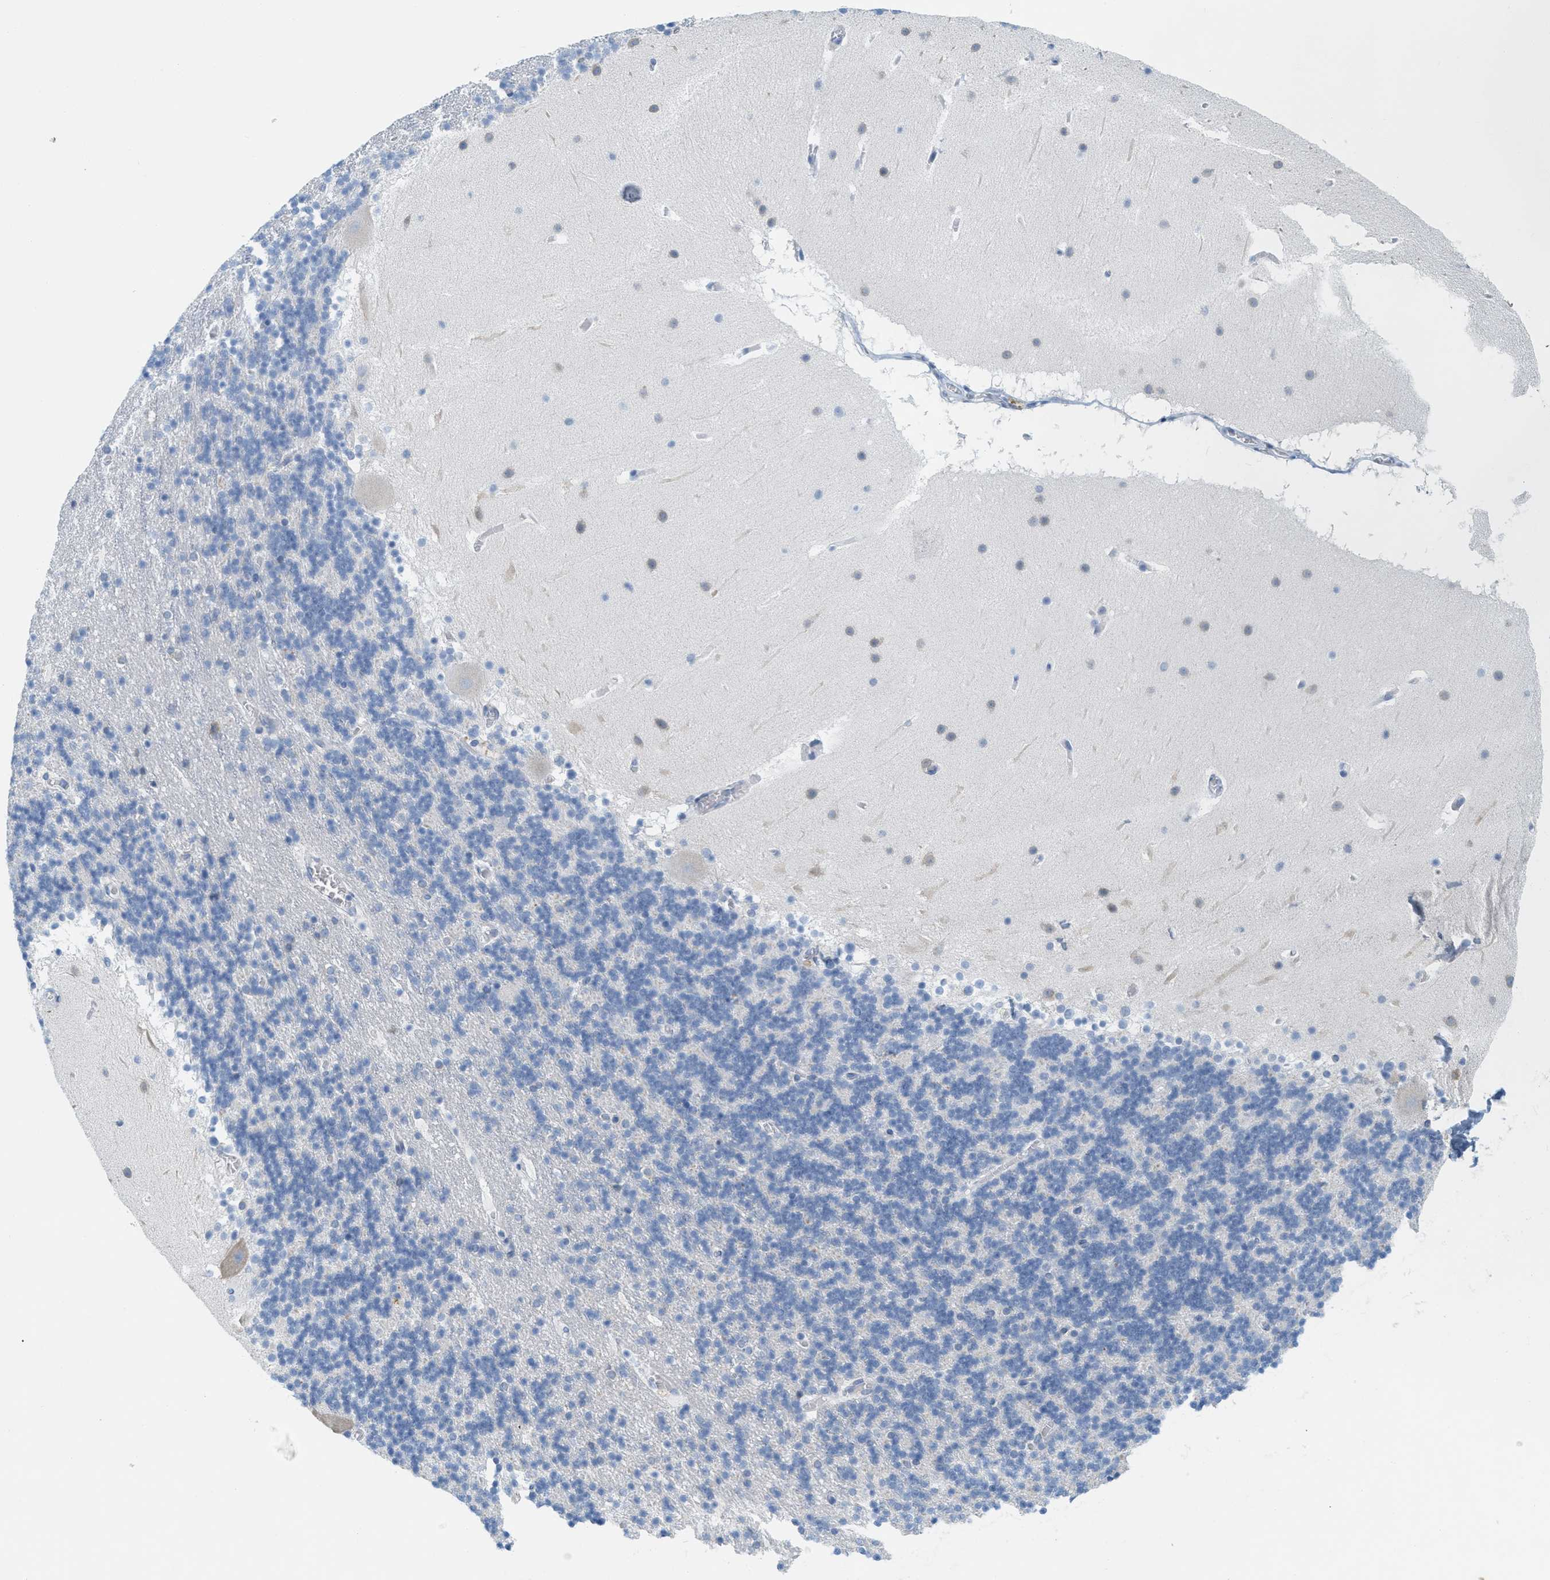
{"staining": {"intensity": "negative", "quantity": "none", "location": "none"}, "tissue": "cerebellum", "cell_type": "Cells in granular layer", "image_type": "normal", "snomed": [{"axis": "morphology", "description": "Normal tissue, NOS"}, {"axis": "topography", "description": "Cerebellum"}], "caption": "DAB (3,3'-diaminobenzidine) immunohistochemical staining of normal human cerebellum demonstrates no significant expression in cells in granular layer.", "gene": "TEX264", "patient": {"sex": "male", "age": 45}}